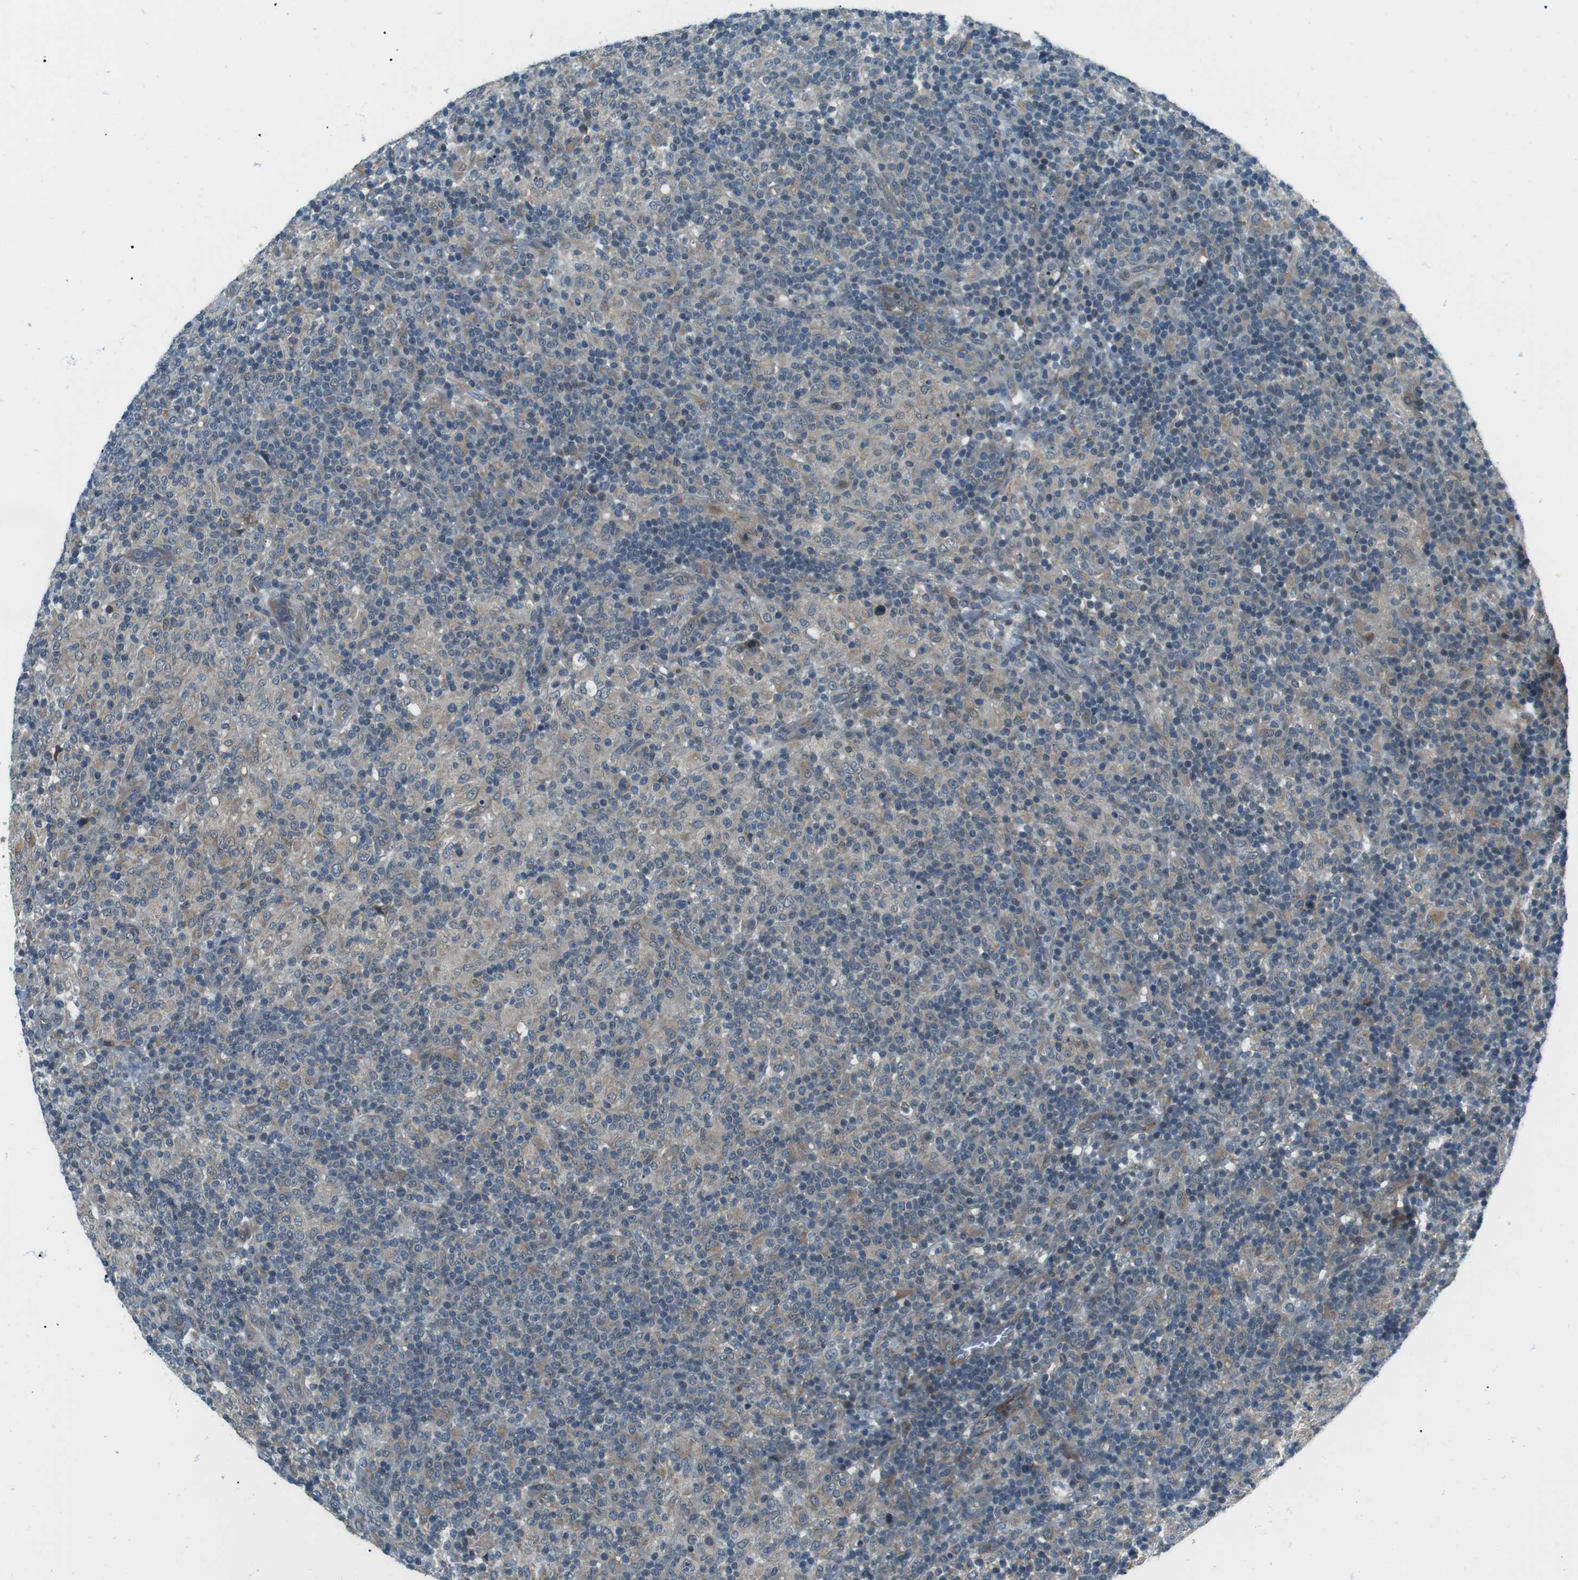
{"staining": {"intensity": "weak", "quantity": "25%-75%", "location": "cytoplasmic/membranous"}, "tissue": "lymphoma", "cell_type": "Tumor cells", "image_type": "cancer", "snomed": [{"axis": "morphology", "description": "Hodgkin's disease, NOS"}, {"axis": "topography", "description": "Lymph node"}], "caption": "Immunohistochemical staining of human Hodgkin's disease exhibits low levels of weak cytoplasmic/membranous positivity in approximately 25%-75% of tumor cells.", "gene": "LRIG2", "patient": {"sex": "male", "age": 70}}